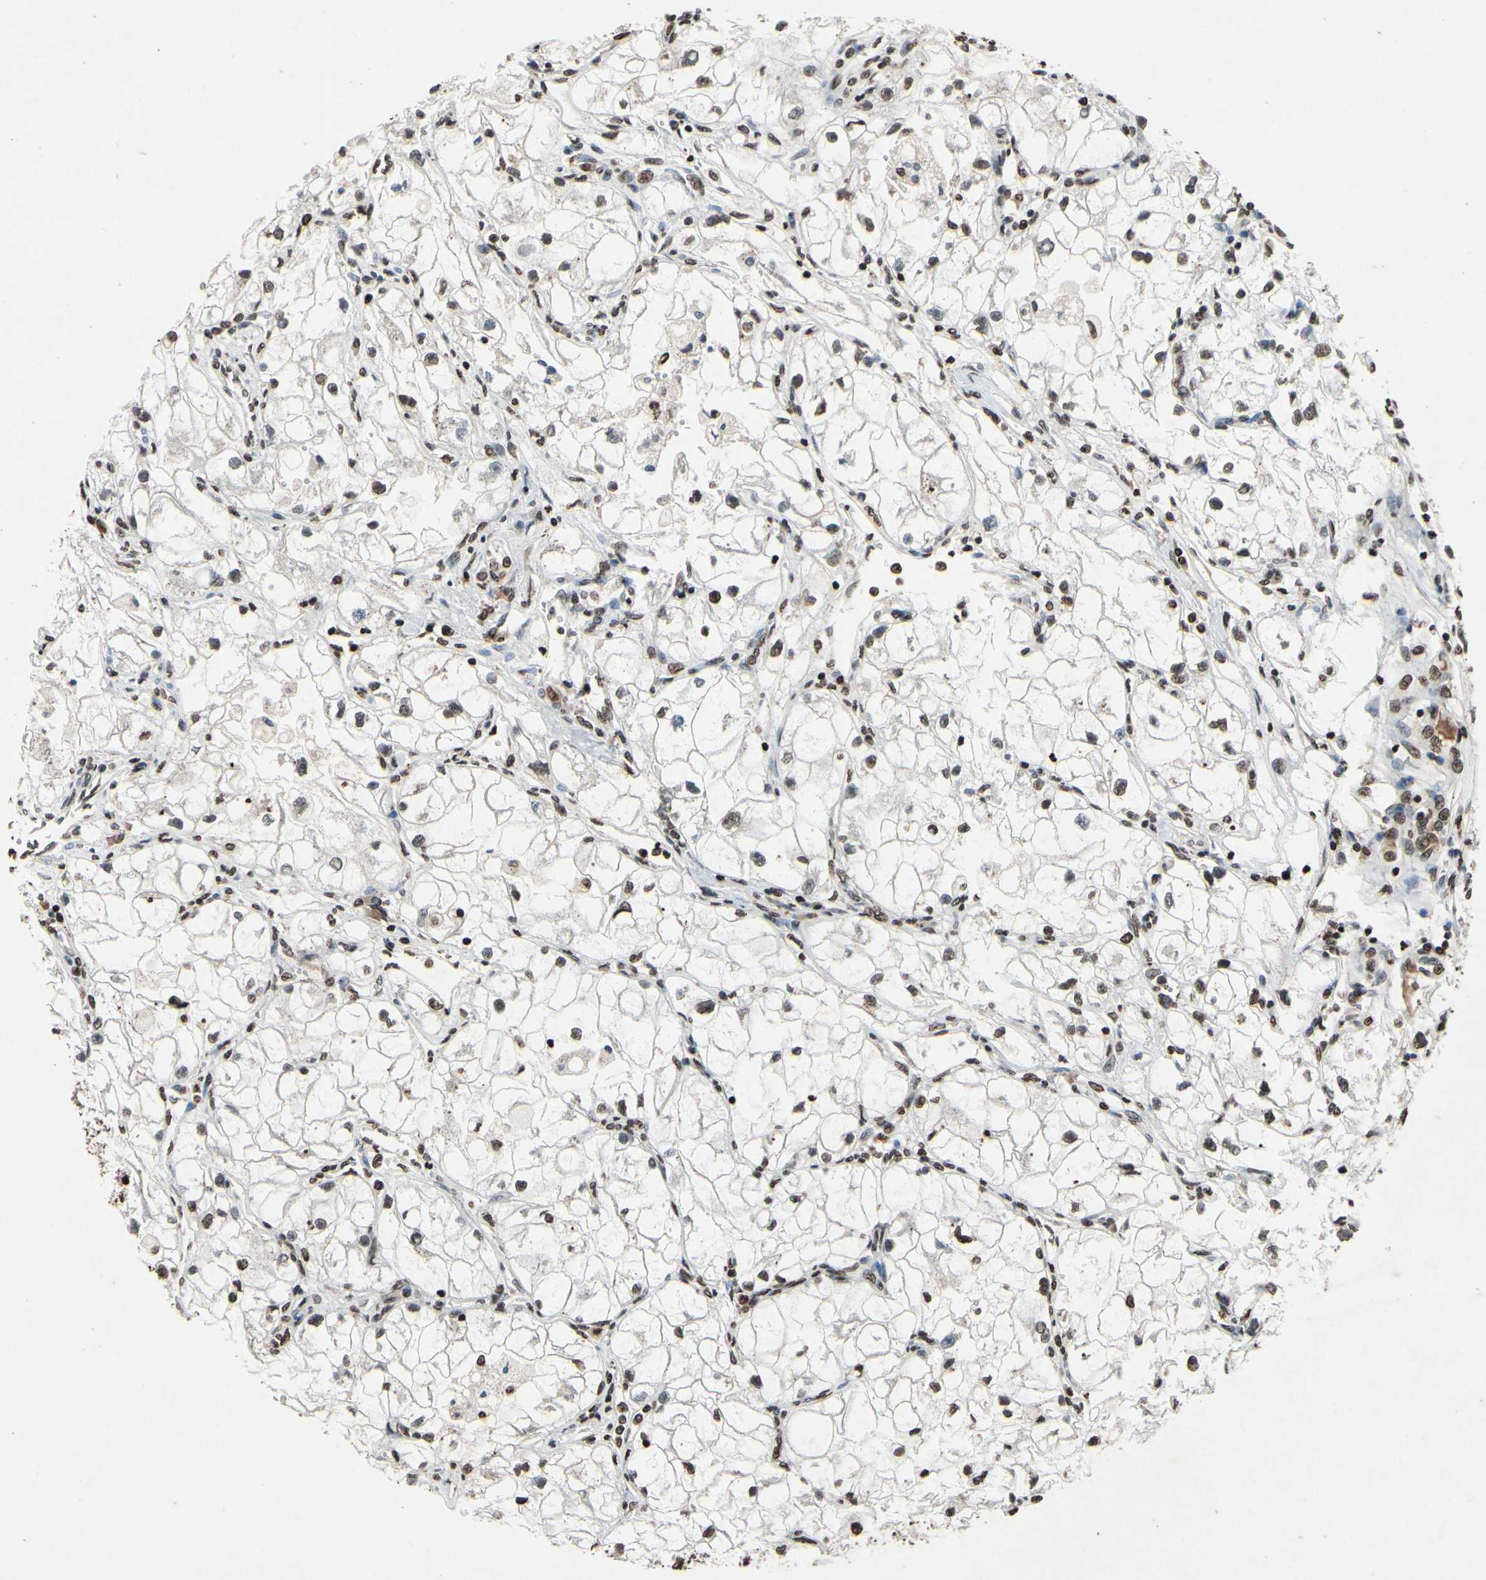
{"staining": {"intensity": "moderate", "quantity": ">75%", "location": "nuclear"}, "tissue": "renal cancer", "cell_type": "Tumor cells", "image_type": "cancer", "snomed": [{"axis": "morphology", "description": "Adenocarcinoma, NOS"}, {"axis": "topography", "description": "Kidney"}], "caption": "Immunohistochemistry photomicrograph of human renal cancer (adenocarcinoma) stained for a protein (brown), which displays medium levels of moderate nuclear expression in about >75% of tumor cells.", "gene": "HIPK2", "patient": {"sex": "female", "age": 70}}